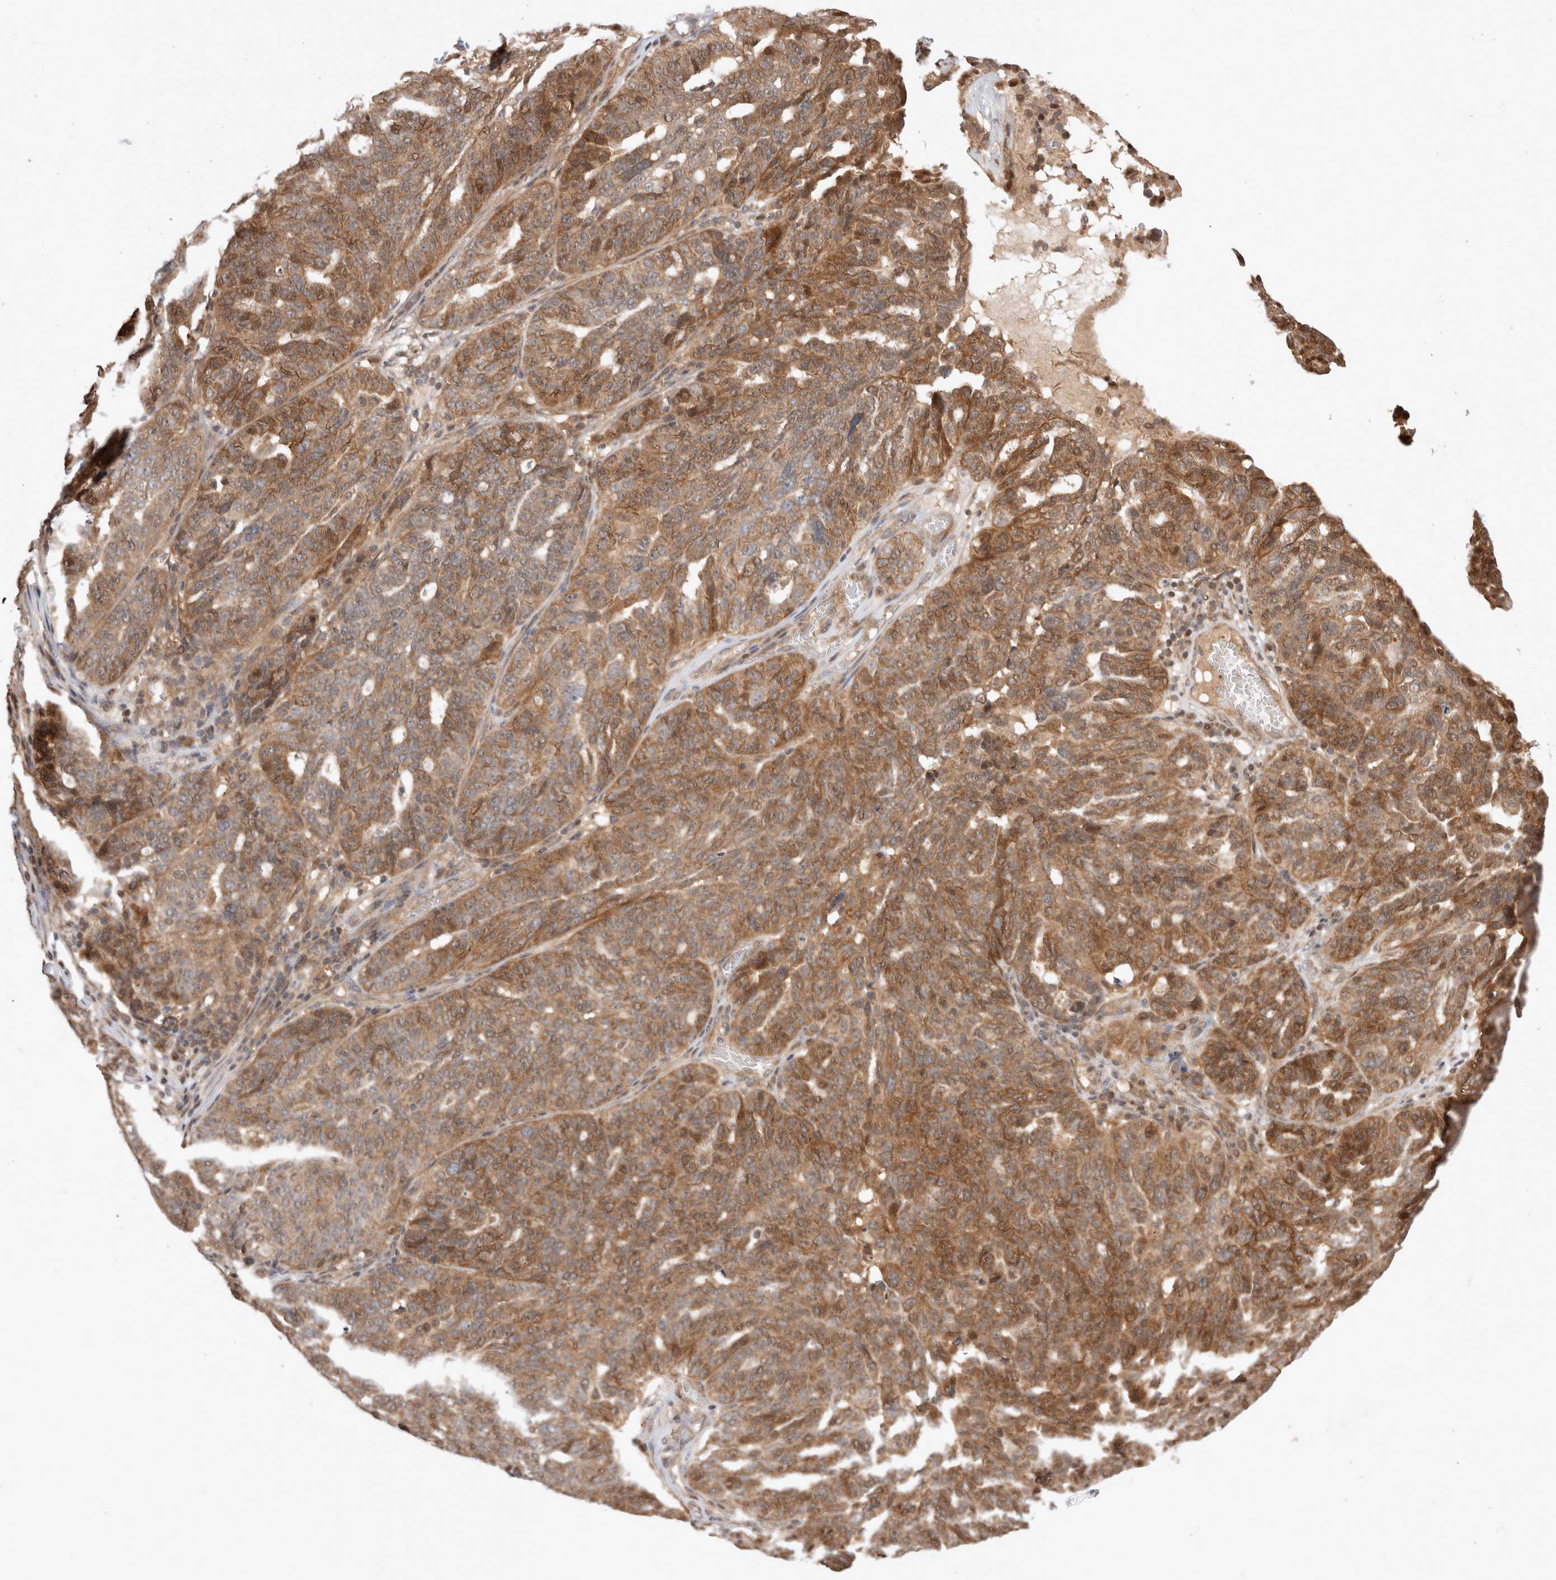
{"staining": {"intensity": "moderate", "quantity": ">75%", "location": "cytoplasmic/membranous,nuclear"}, "tissue": "ovarian cancer", "cell_type": "Tumor cells", "image_type": "cancer", "snomed": [{"axis": "morphology", "description": "Cystadenocarcinoma, serous, NOS"}, {"axis": "topography", "description": "Ovary"}], "caption": "IHC image of ovarian serous cystadenocarcinoma stained for a protein (brown), which displays medium levels of moderate cytoplasmic/membranous and nuclear staining in approximately >75% of tumor cells.", "gene": "HTT", "patient": {"sex": "female", "age": 59}}